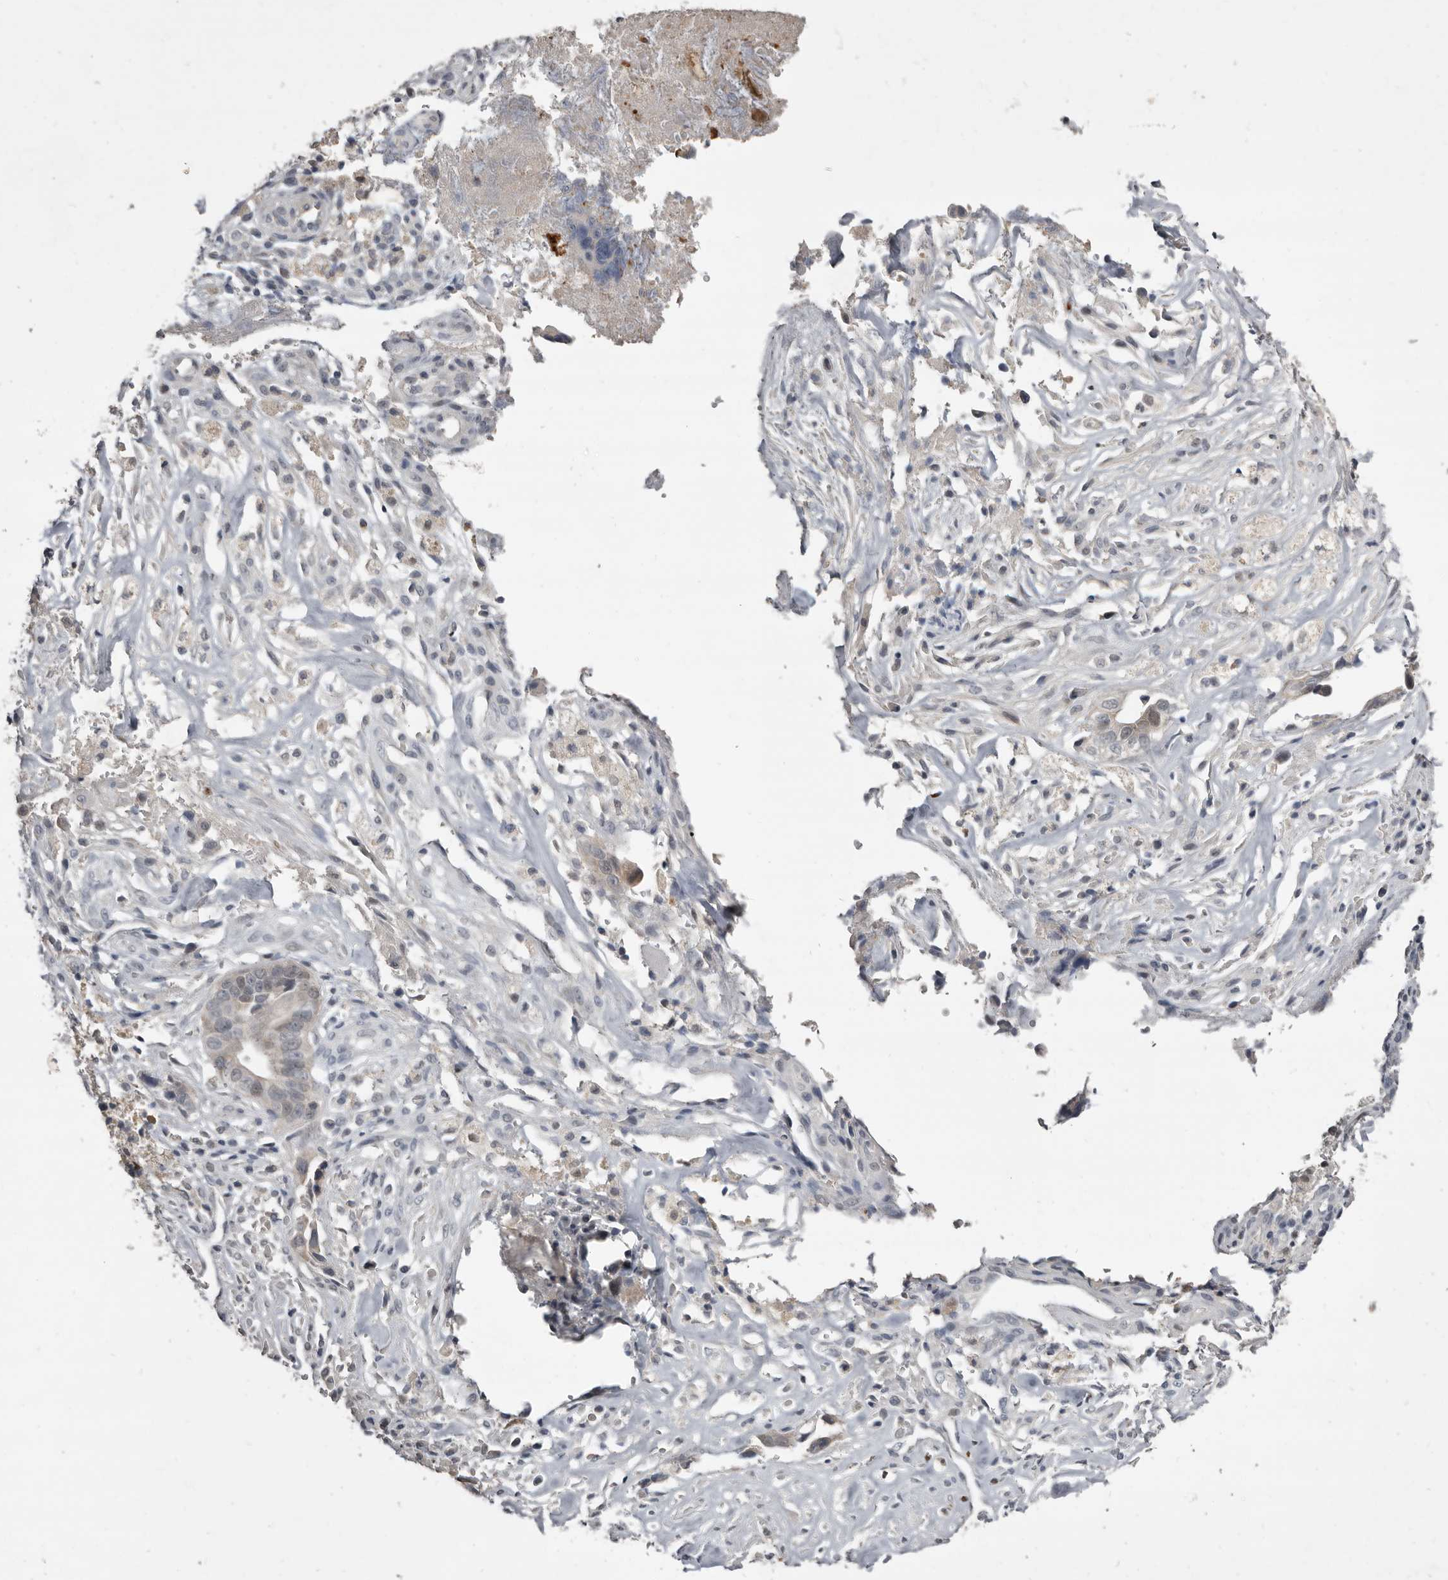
{"staining": {"intensity": "negative", "quantity": "none", "location": "none"}, "tissue": "liver cancer", "cell_type": "Tumor cells", "image_type": "cancer", "snomed": [{"axis": "morphology", "description": "Cholangiocarcinoma"}, {"axis": "topography", "description": "Liver"}], "caption": "Tumor cells show no significant protein expression in liver cancer (cholangiocarcinoma).", "gene": "RBKS", "patient": {"sex": "female", "age": 79}}